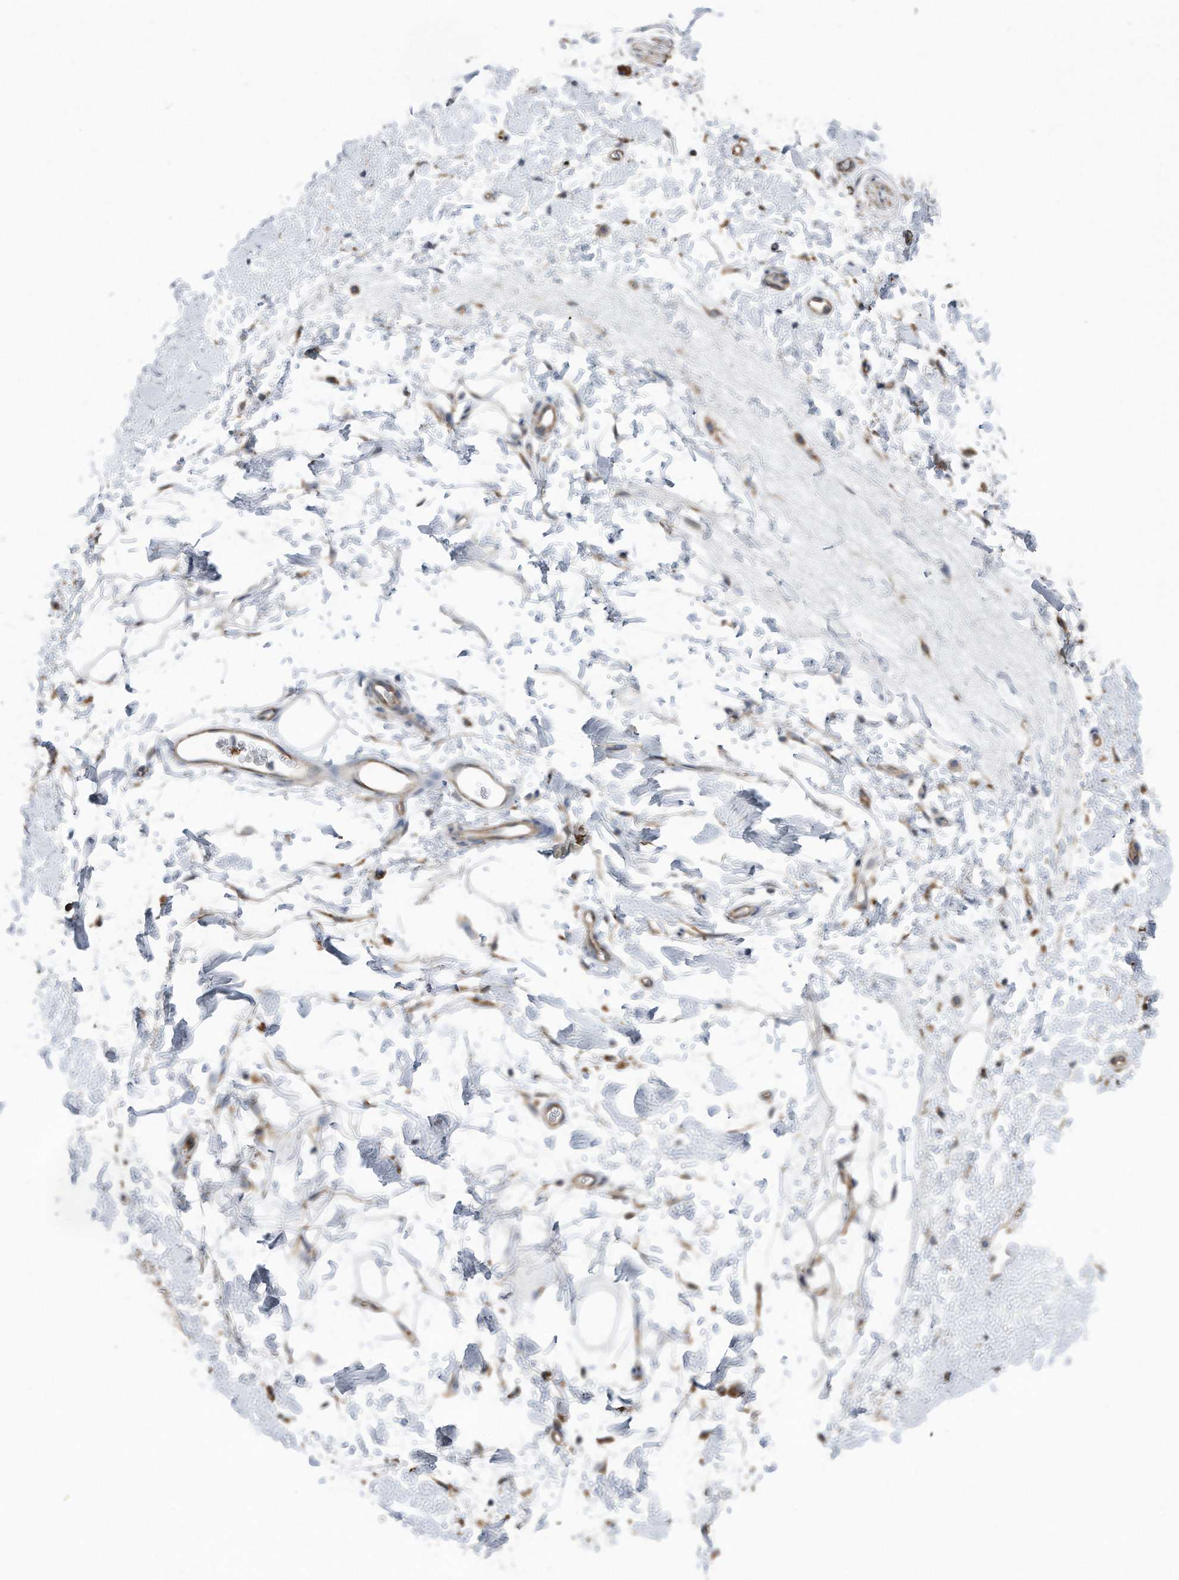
{"staining": {"intensity": "negative", "quantity": "none", "location": "none"}, "tissue": "adipose tissue", "cell_type": "Adipocytes", "image_type": "normal", "snomed": [{"axis": "morphology", "description": "Normal tissue, NOS"}, {"axis": "morphology", "description": "Adenocarcinoma, NOS"}, {"axis": "topography", "description": "Pancreas"}, {"axis": "topography", "description": "Peripheral nerve tissue"}], "caption": "DAB immunohistochemical staining of unremarkable adipose tissue exhibits no significant staining in adipocytes.", "gene": "ZNF772", "patient": {"sex": "male", "age": 59}}